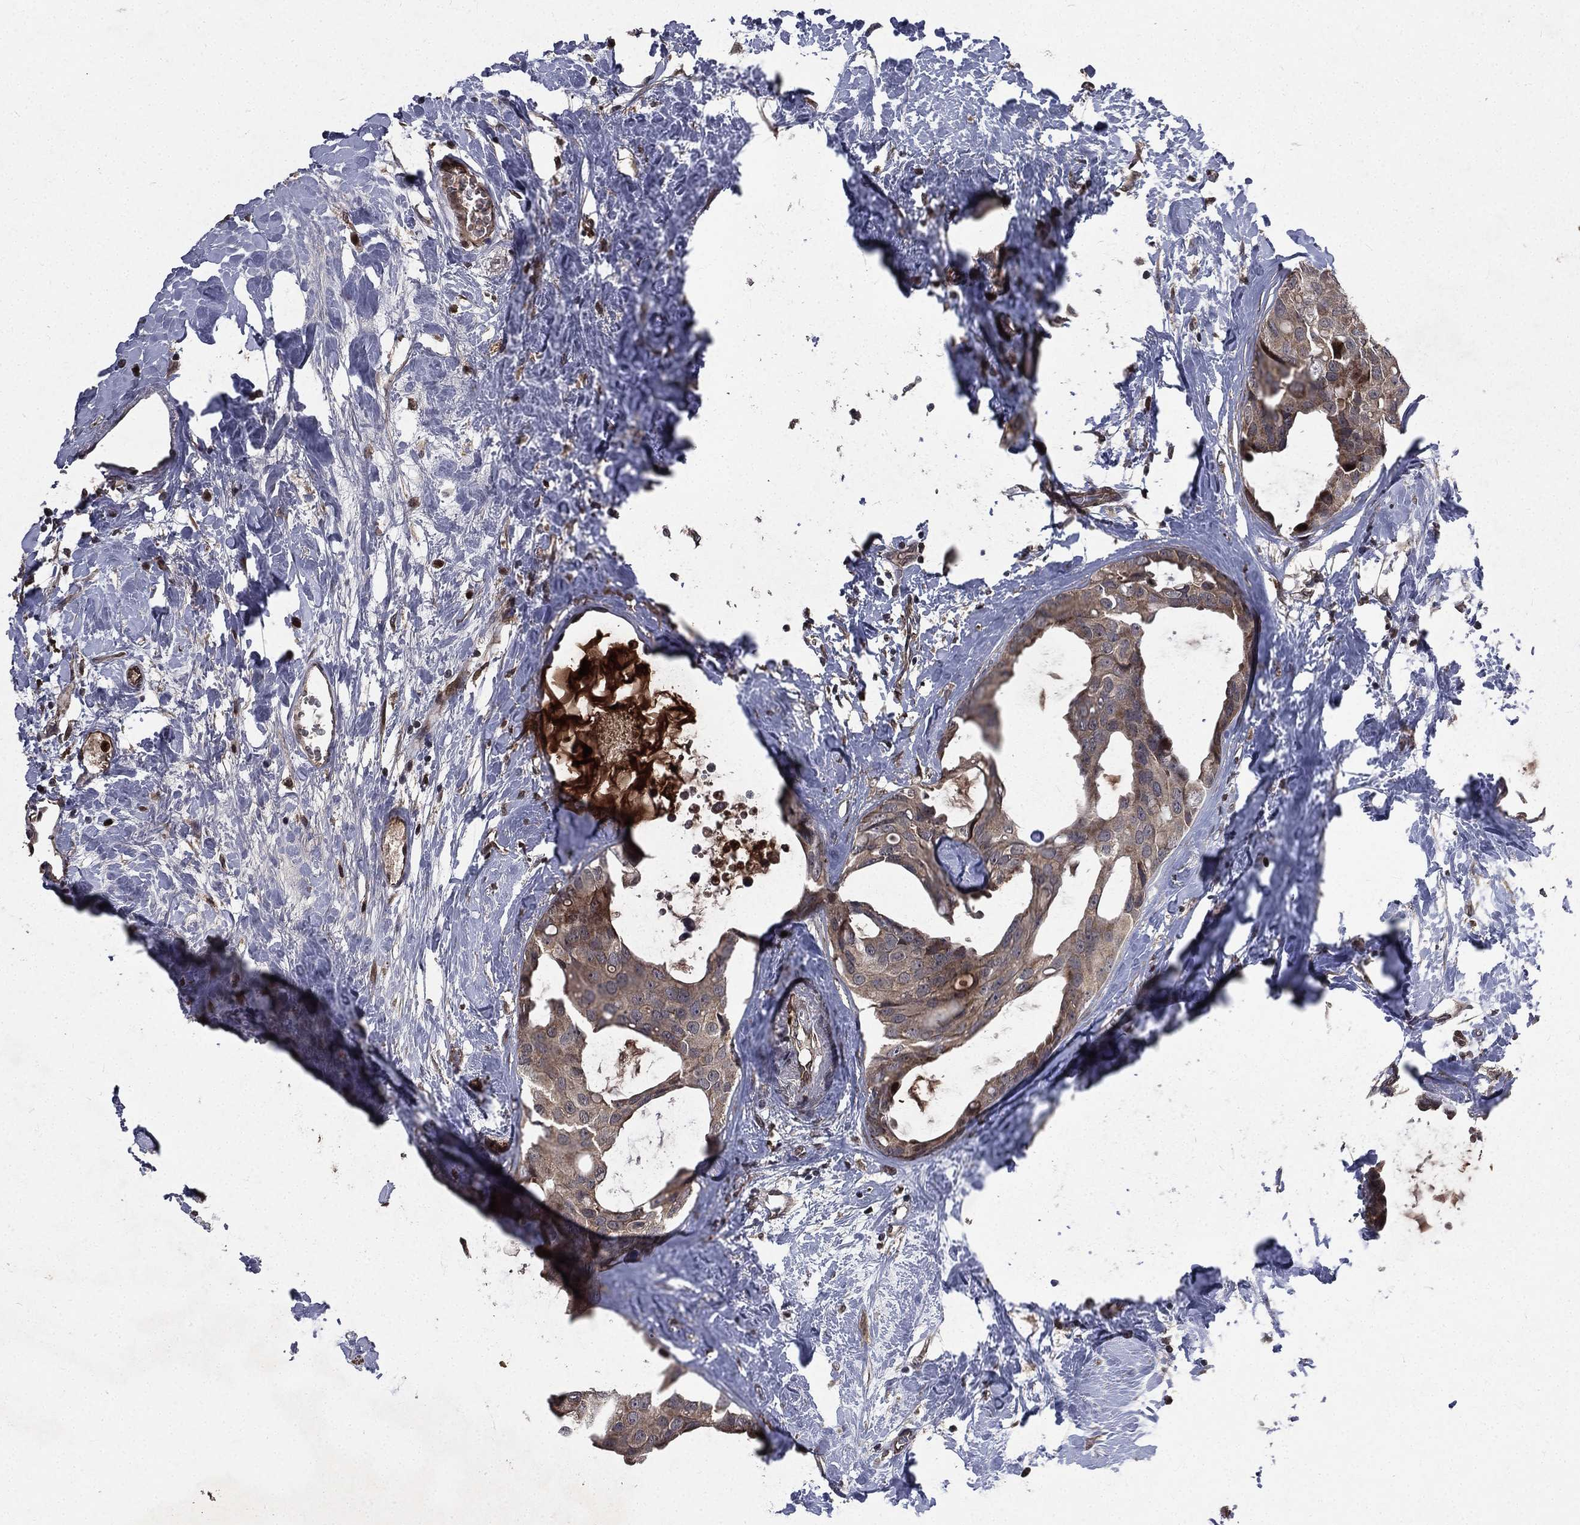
{"staining": {"intensity": "weak", "quantity": "25%-75%", "location": "cytoplasmic/membranous"}, "tissue": "breast cancer", "cell_type": "Tumor cells", "image_type": "cancer", "snomed": [{"axis": "morphology", "description": "Duct carcinoma"}, {"axis": "topography", "description": "Breast"}], "caption": "Breast cancer (intraductal carcinoma) stained with DAB immunohistochemistry (IHC) exhibits low levels of weak cytoplasmic/membranous positivity in approximately 25%-75% of tumor cells.", "gene": "LENG8", "patient": {"sex": "female", "age": 45}}